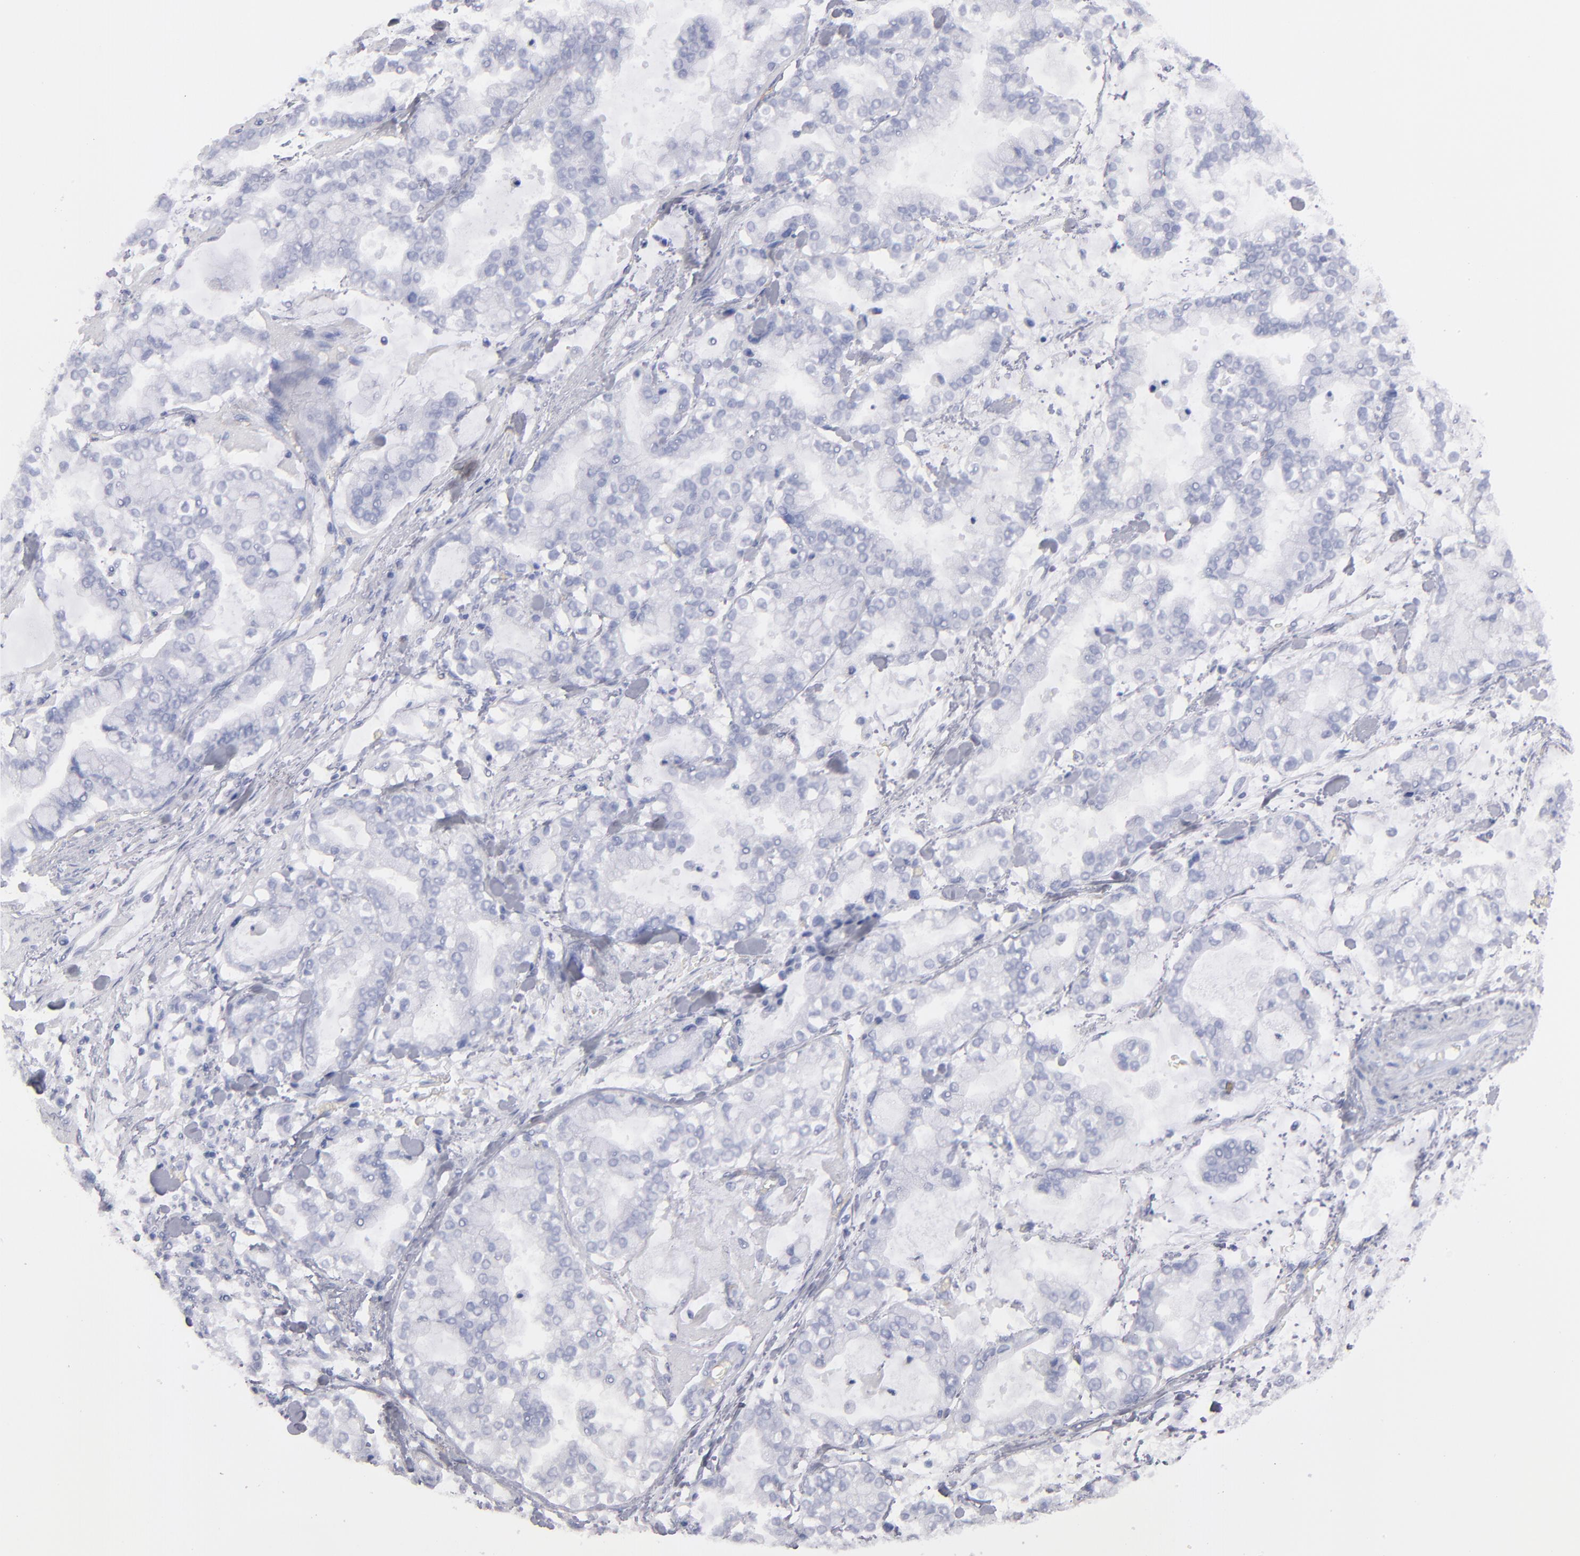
{"staining": {"intensity": "negative", "quantity": "none", "location": "none"}, "tissue": "stomach cancer", "cell_type": "Tumor cells", "image_type": "cancer", "snomed": [{"axis": "morphology", "description": "Normal tissue, NOS"}, {"axis": "morphology", "description": "Adenocarcinoma, NOS"}, {"axis": "topography", "description": "Stomach, upper"}, {"axis": "topography", "description": "Stomach"}], "caption": "Immunohistochemical staining of human stomach cancer (adenocarcinoma) exhibits no significant expression in tumor cells.", "gene": "PLVAP", "patient": {"sex": "male", "age": 76}}